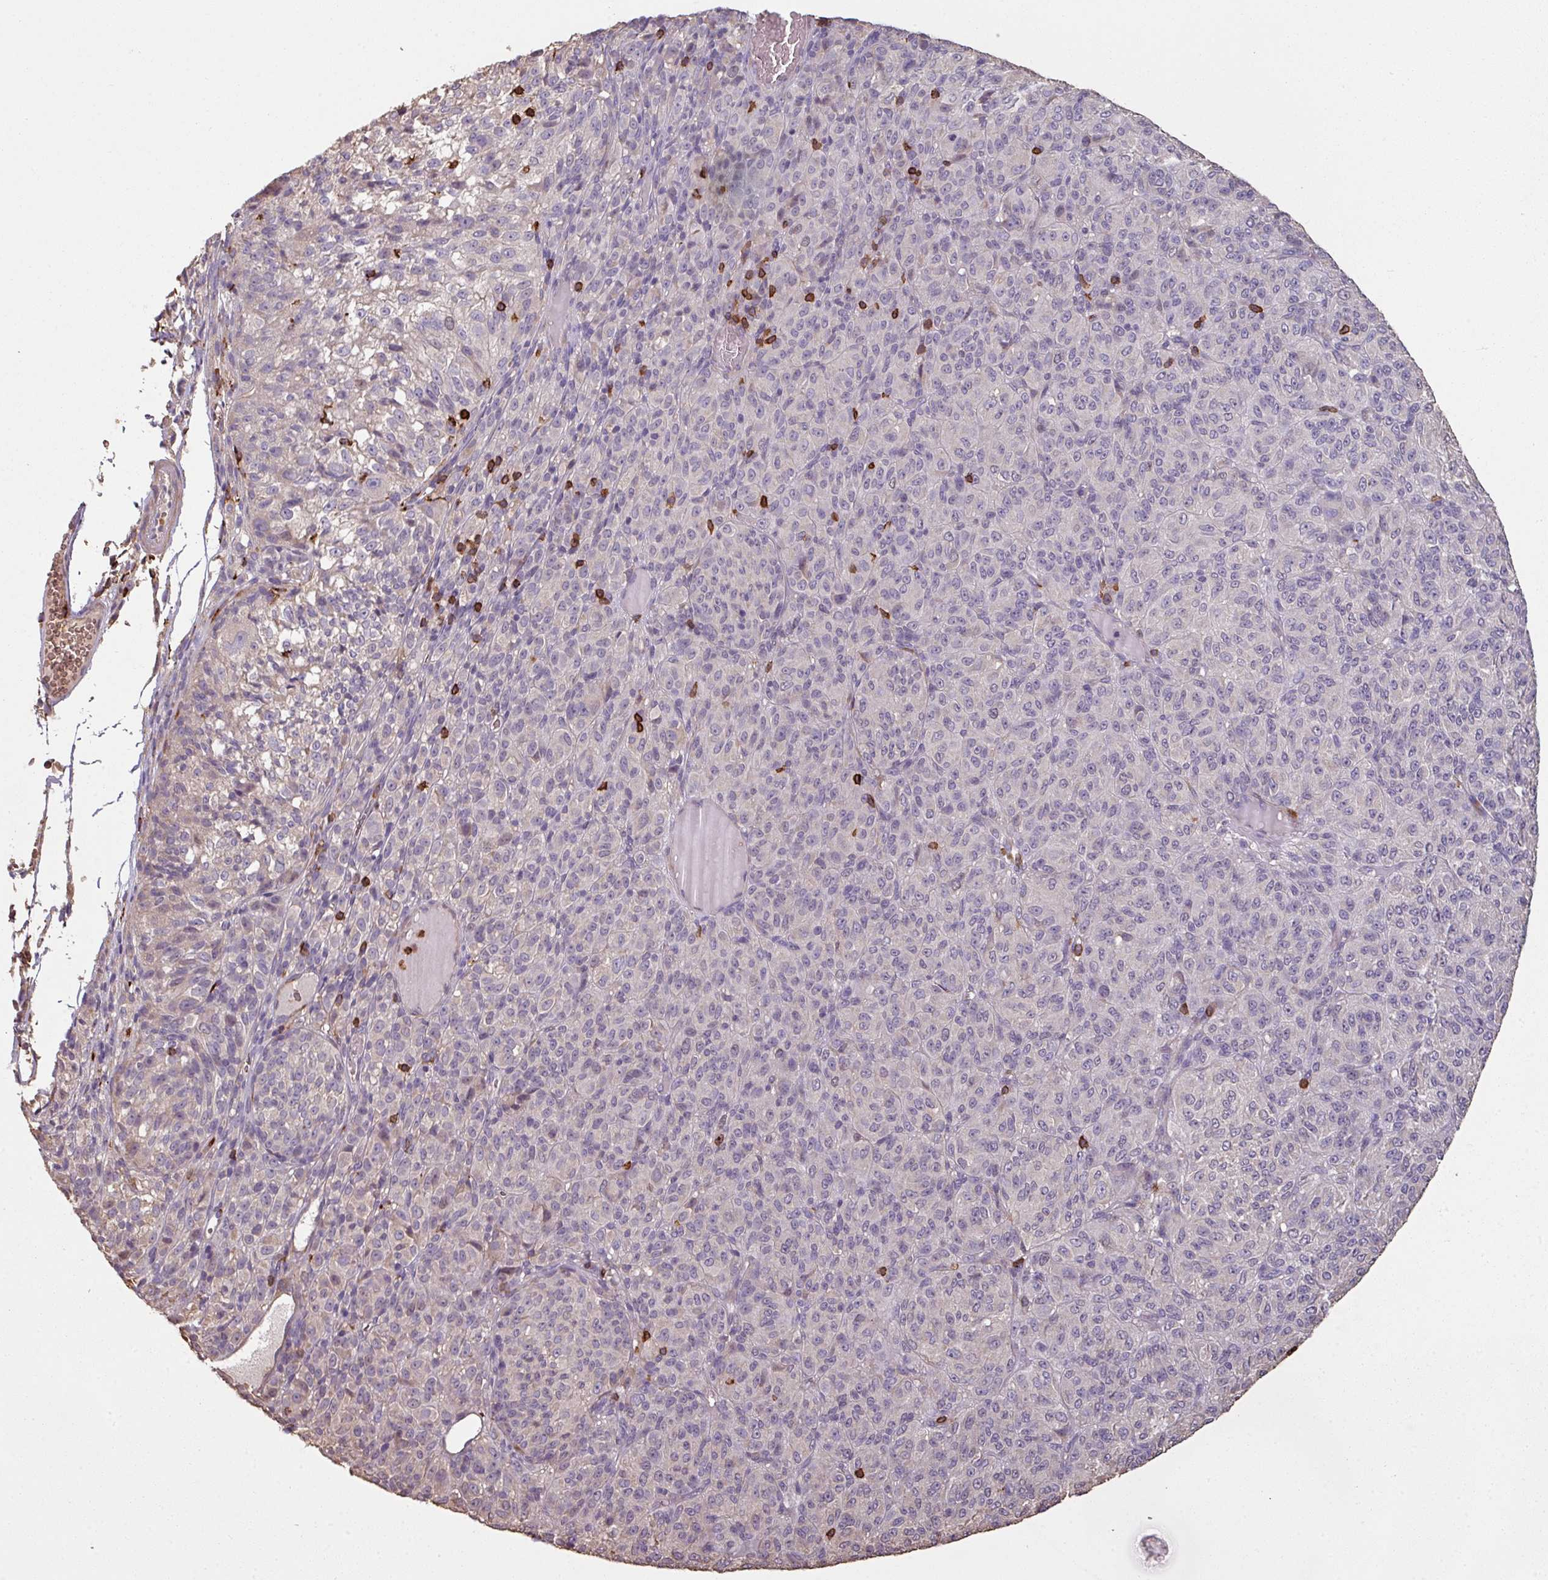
{"staining": {"intensity": "negative", "quantity": "none", "location": "none"}, "tissue": "melanoma", "cell_type": "Tumor cells", "image_type": "cancer", "snomed": [{"axis": "morphology", "description": "Malignant melanoma, Metastatic site"}, {"axis": "topography", "description": "Brain"}], "caption": "An immunohistochemistry micrograph of malignant melanoma (metastatic site) is shown. There is no staining in tumor cells of malignant melanoma (metastatic site).", "gene": "OLFML2B", "patient": {"sex": "female", "age": 56}}